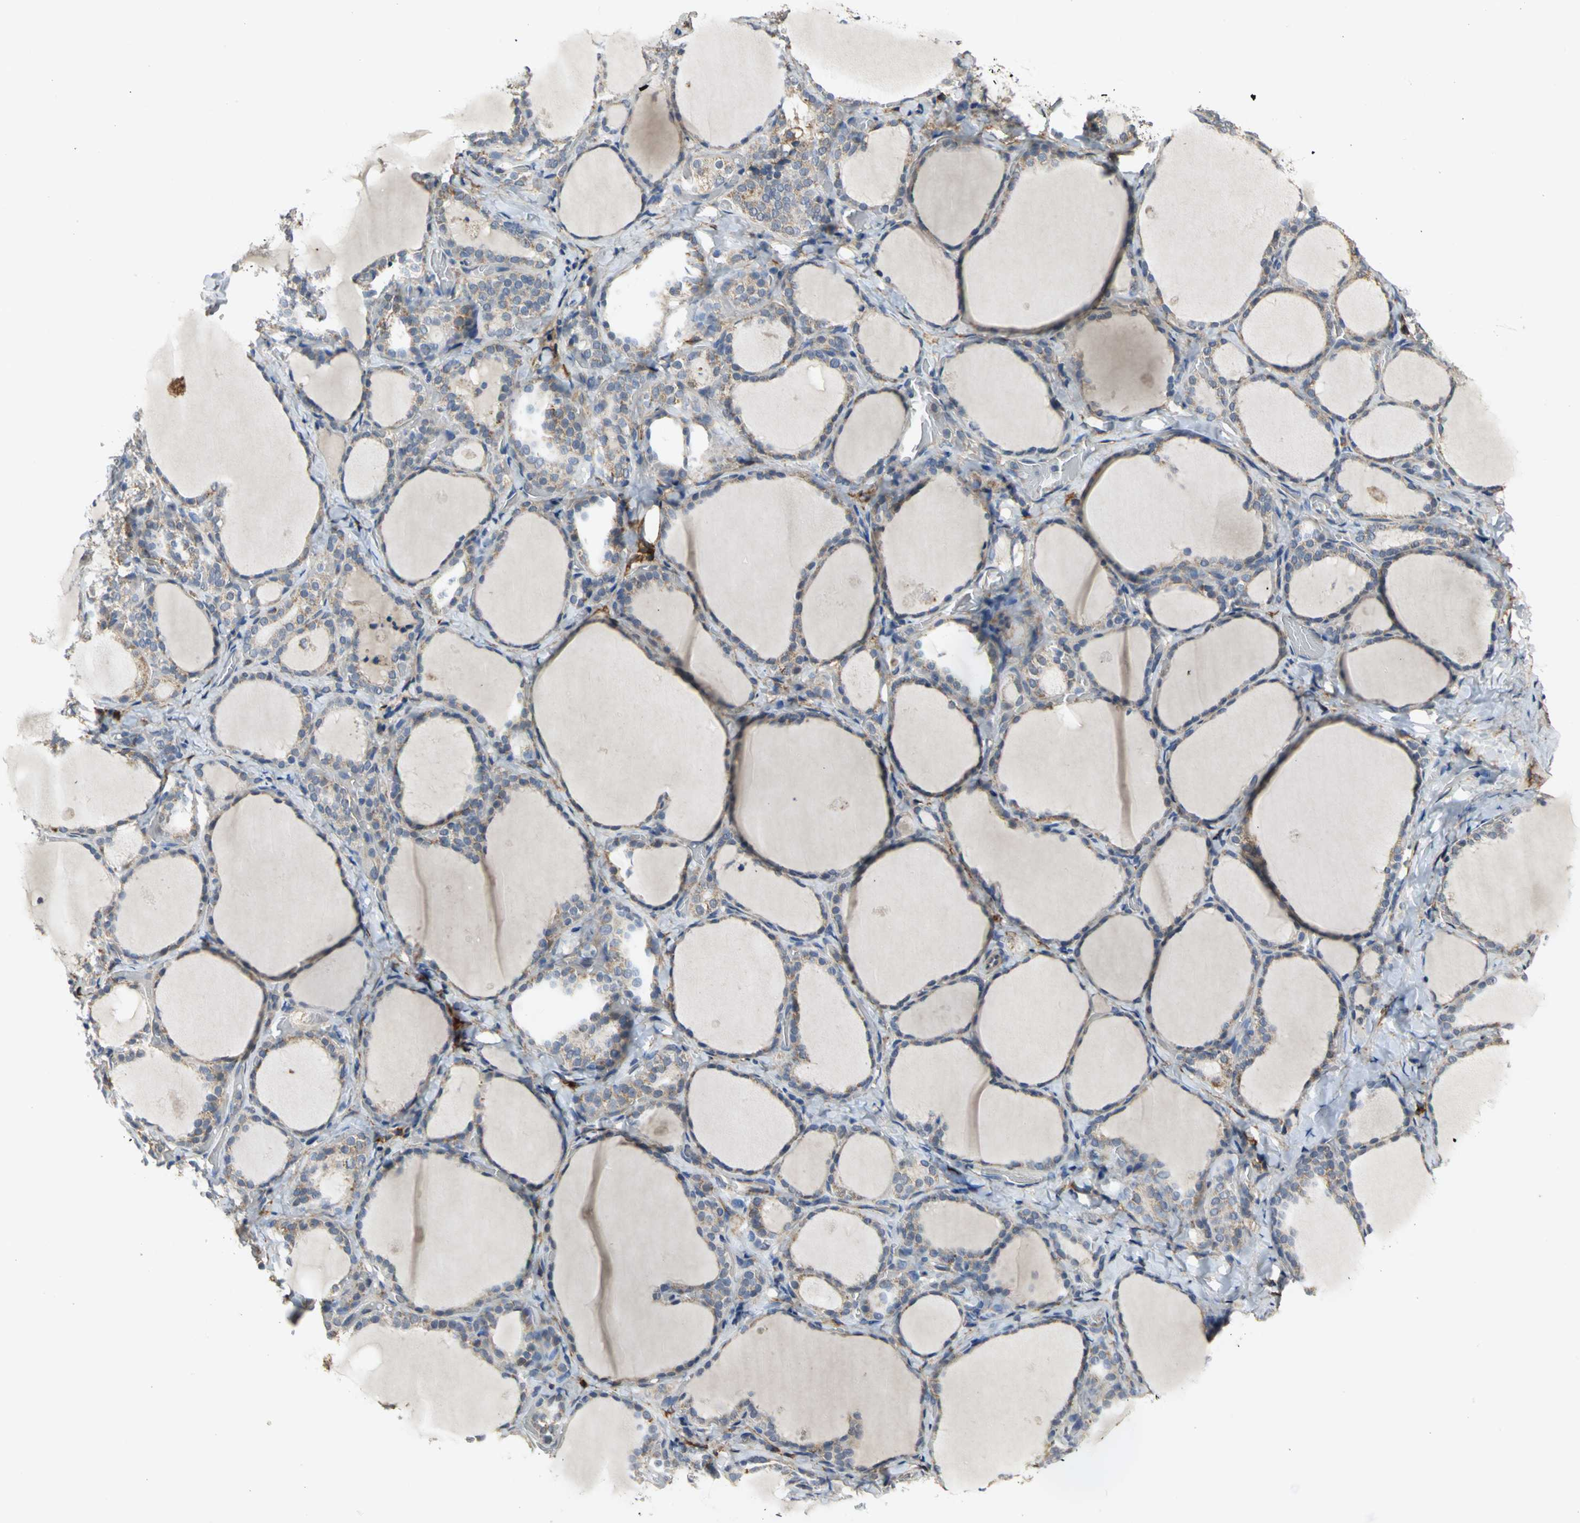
{"staining": {"intensity": "moderate", "quantity": ">75%", "location": "cytoplasmic/membranous"}, "tissue": "thyroid gland", "cell_type": "Glandular cells", "image_type": "normal", "snomed": [{"axis": "morphology", "description": "Normal tissue, NOS"}, {"axis": "morphology", "description": "Papillary adenocarcinoma, NOS"}, {"axis": "topography", "description": "Thyroid gland"}], "caption": "There is medium levels of moderate cytoplasmic/membranous expression in glandular cells of unremarkable thyroid gland, as demonstrated by immunohistochemical staining (brown color).", "gene": "NDUFB5", "patient": {"sex": "female", "age": 30}}